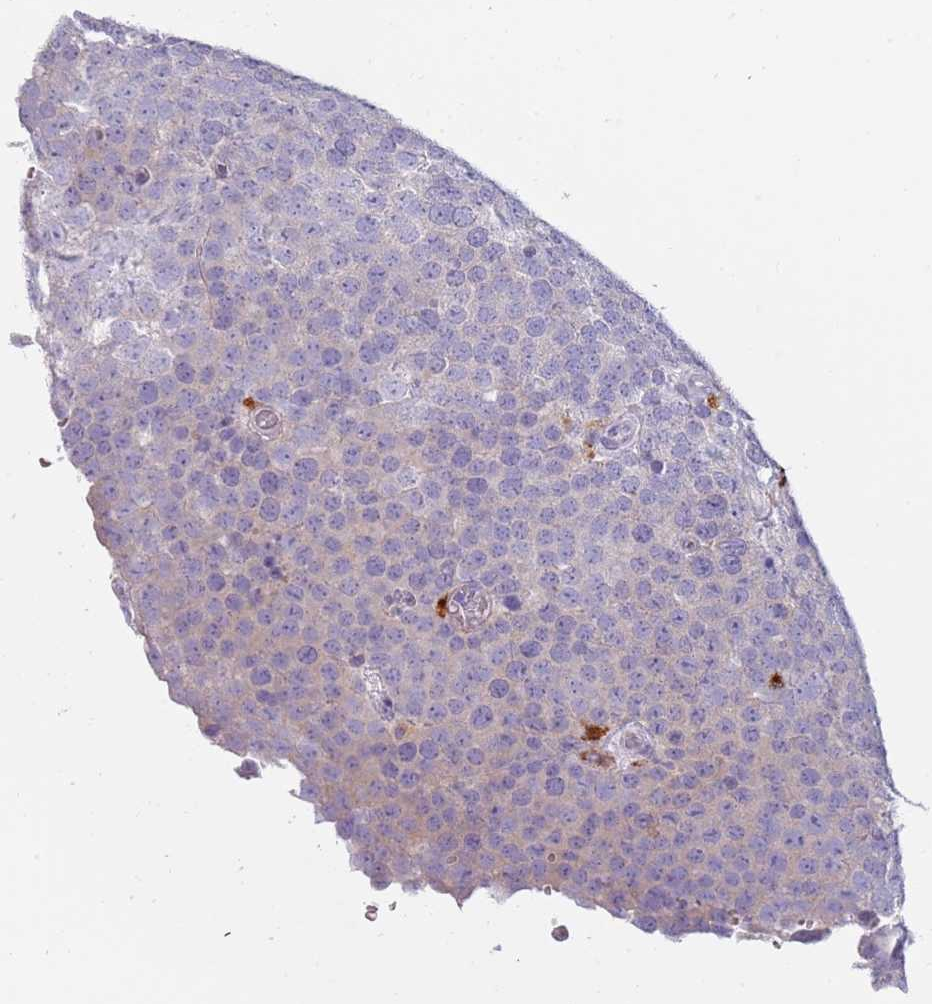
{"staining": {"intensity": "negative", "quantity": "none", "location": "none"}, "tissue": "testis cancer", "cell_type": "Tumor cells", "image_type": "cancer", "snomed": [{"axis": "morphology", "description": "Normal tissue, NOS"}, {"axis": "morphology", "description": "Seminoma, NOS"}, {"axis": "topography", "description": "Testis"}], "caption": "Testis seminoma was stained to show a protein in brown. There is no significant expression in tumor cells.", "gene": "NWD2", "patient": {"sex": "male", "age": 71}}